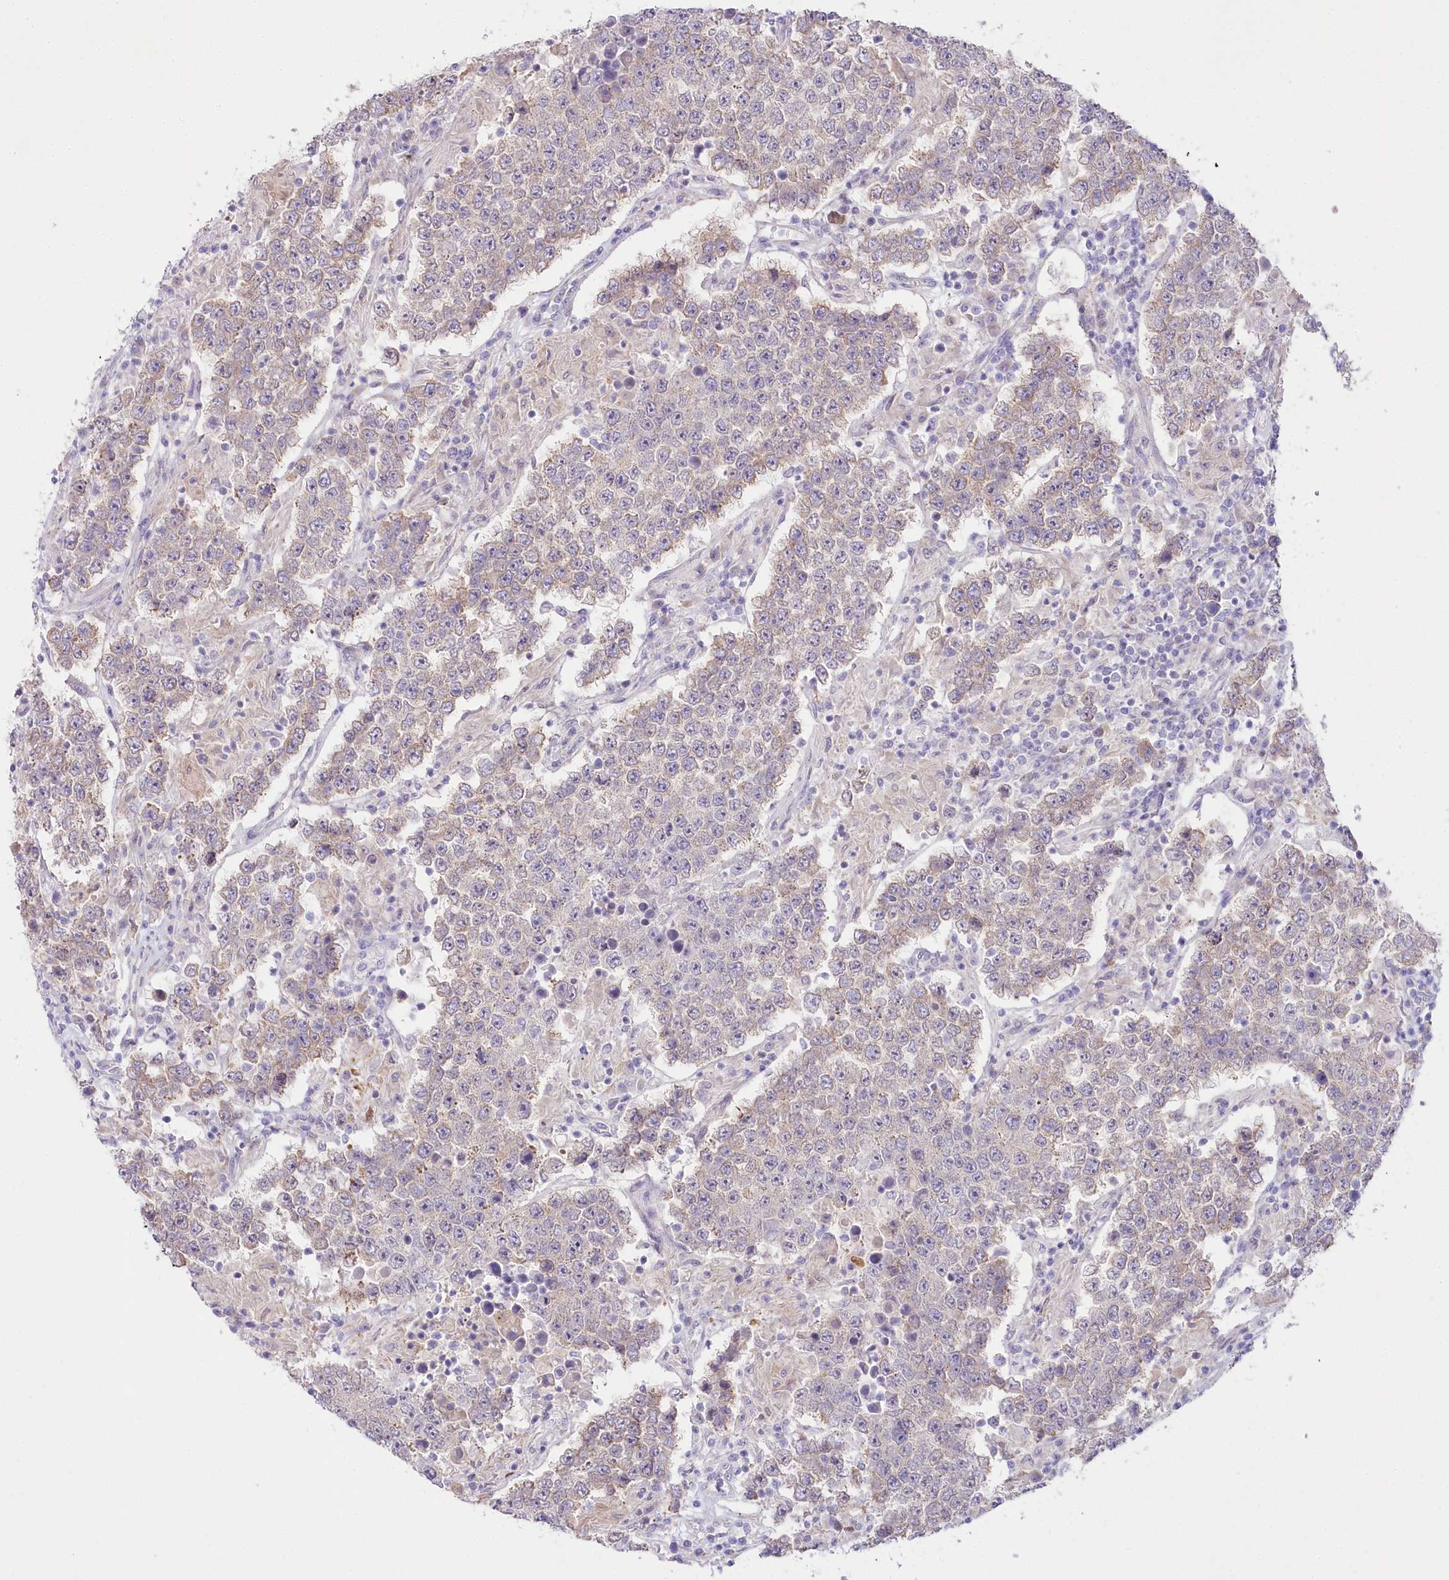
{"staining": {"intensity": "weak", "quantity": "25%-75%", "location": "cytoplasmic/membranous"}, "tissue": "testis cancer", "cell_type": "Tumor cells", "image_type": "cancer", "snomed": [{"axis": "morphology", "description": "Normal tissue, NOS"}, {"axis": "morphology", "description": "Urothelial carcinoma, High grade"}, {"axis": "morphology", "description": "Seminoma, NOS"}, {"axis": "morphology", "description": "Carcinoma, Embryonal, NOS"}, {"axis": "topography", "description": "Urinary bladder"}, {"axis": "topography", "description": "Testis"}], "caption": "Immunohistochemistry (IHC) (DAB) staining of seminoma (testis) shows weak cytoplasmic/membranous protein staining in approximately 25%-75% of tumor cells. The staining is performed using DAB (3,3'-diaminobenzidine) brown chromogen to label protein expression. The nuclei are counter-stained blue using hematoxylin.", "gene": "MYOZ1", "patient": {"sex": "male", "age": 41}}